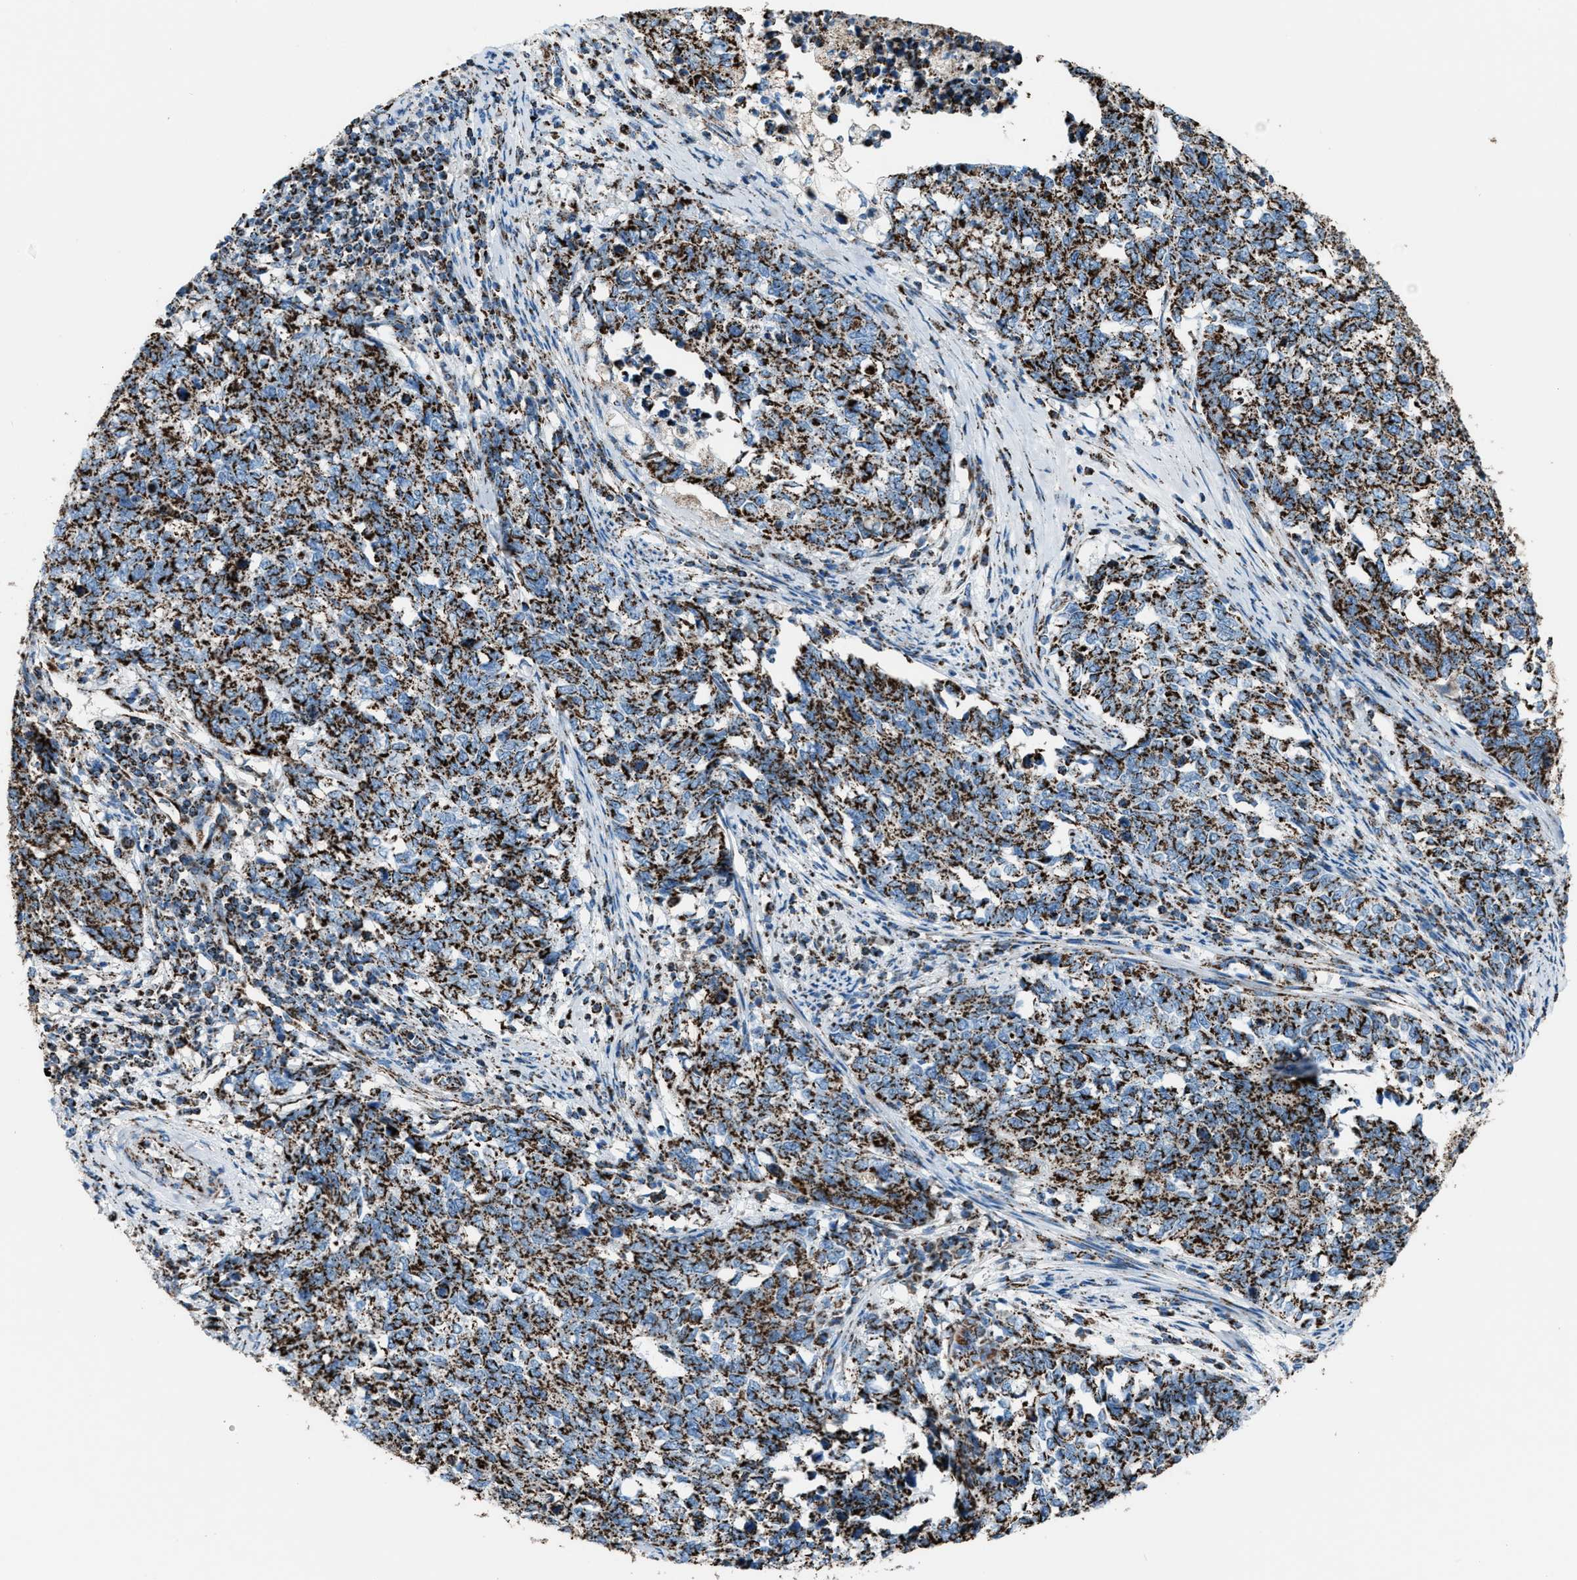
{"staining": {"intensity": "strong", "quantity": ">75%", "location": "cytoplasmic/membranous"}, "tissue": "cervical cancer", "cell_type": "Tumor cells", "image_type": "cancer", "snomed": [{"axis": "morphology", "description": "Squamous cell carcinoma, NOS"}, {"axis": "topography", "description": "Cervix"}], "caption": "The histopathology image reveals immunohistochemical staining of cervical cancer. There is strong cytoplasmic/membranous positivity is appreciated in about >75% of tumor cells.", "gene": "MDH2", "patient": {"sex": "female", "age": 63}}